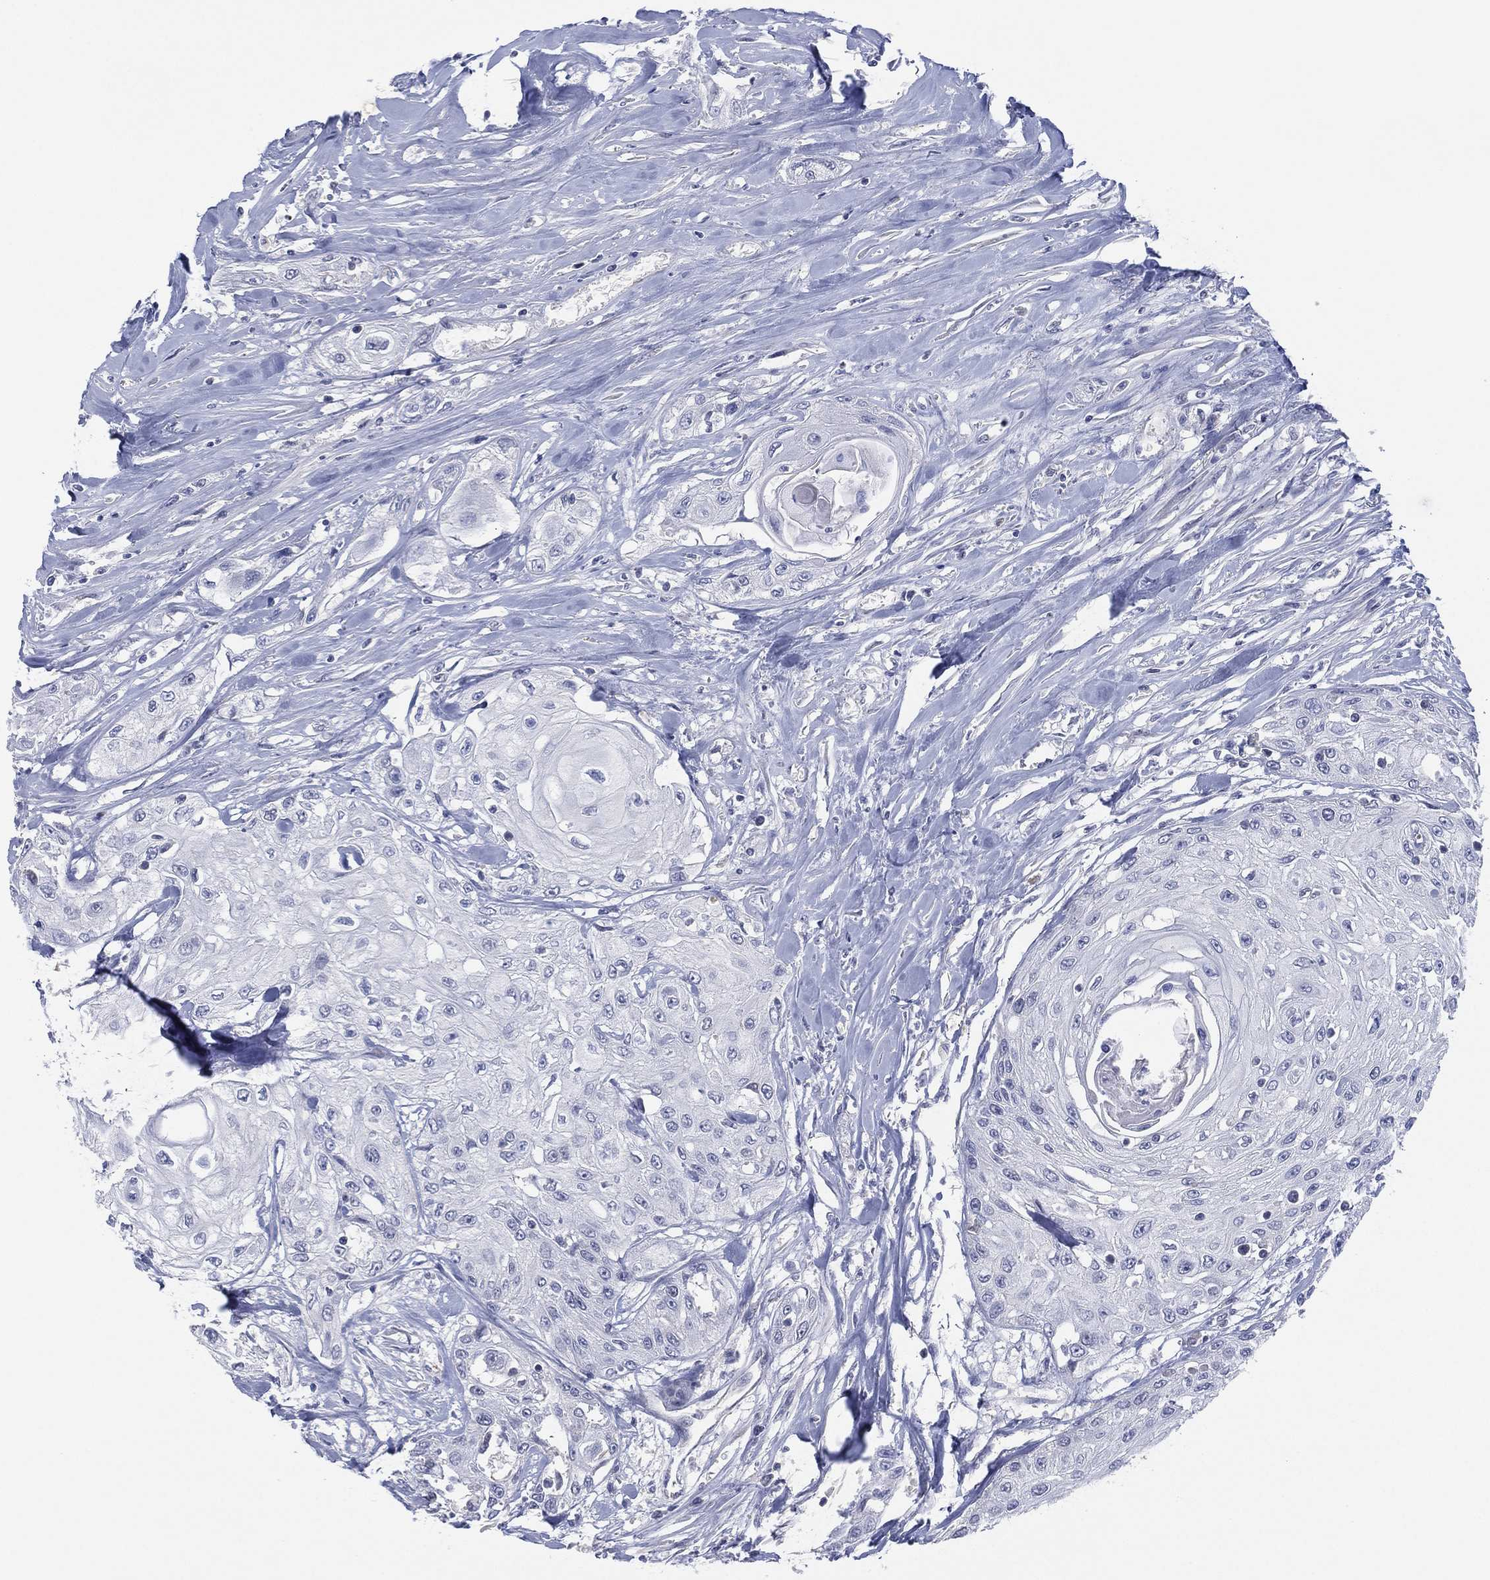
{"staining": {"intensity": "negative", "quantity": "none", "location": "none"}, "tissue": "head and neck cancer", "cell_type": "Tumor cells", "image_type": "cancer", "snomed": [{"axis": "morphology", "description": "Normal tissue, NOS"}, {"axis": "morphology", "description": "Squamous cell carcinoma, NOS"}, {"axis": "topography", "description": "Oral tissue"}, {"axis": "topography", "description": "Peripheral nerve tissue"}, {"axis": "topography", "description": "Head-Neck"}], "caption": "Immunohistochemistry (IHC) image of head and neck squamous cell carcinoma stained for a protein (brown), which demonstrates no staining in tumor cells.", "gene": "DDAH1", "patient": {"sex": "female", "age": 59}}